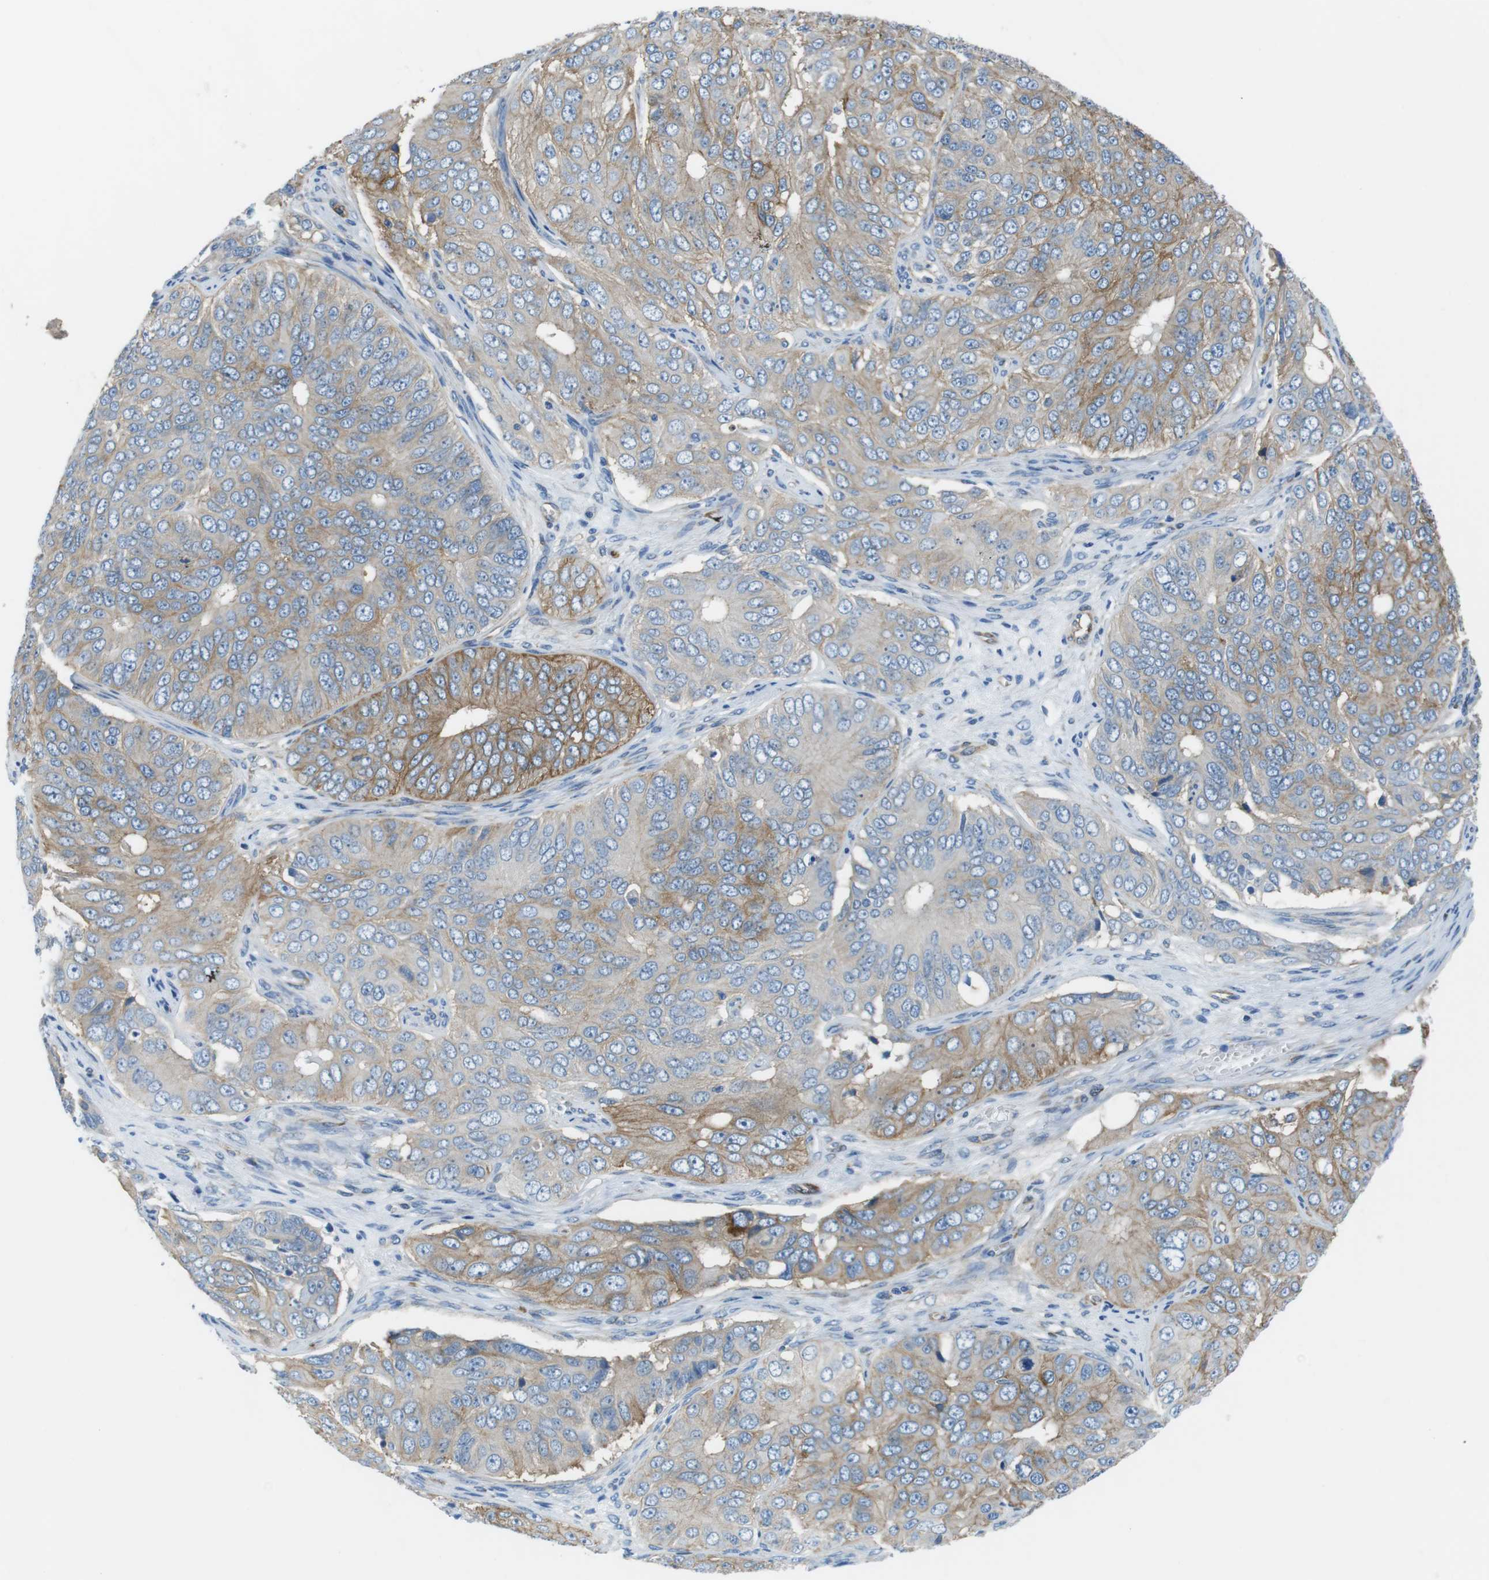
{"staining": {"intensity": "moderate", "quantity": "25%-75%", "location": "cytoplasmic/membranous"}, "tissue": "ovarian cancer", "cell_type": "Tumor cells", "image_type": "cancer", "snomed": [{"axis": "morphology", "description": "Carcinoma, endometroid"}, {"axis": "topography", "description": "Ovary"}], "caption": "A brown stain highlights moderate cytoplasmic/membranous staining of a protein in human endometroid carcinoma (ovarian) tumor cells. (brown staining indicates protein expression, while blue staining denotes nuclei).", "gene": "EMP2", "patient": {"sex": "female", "age": 51}}